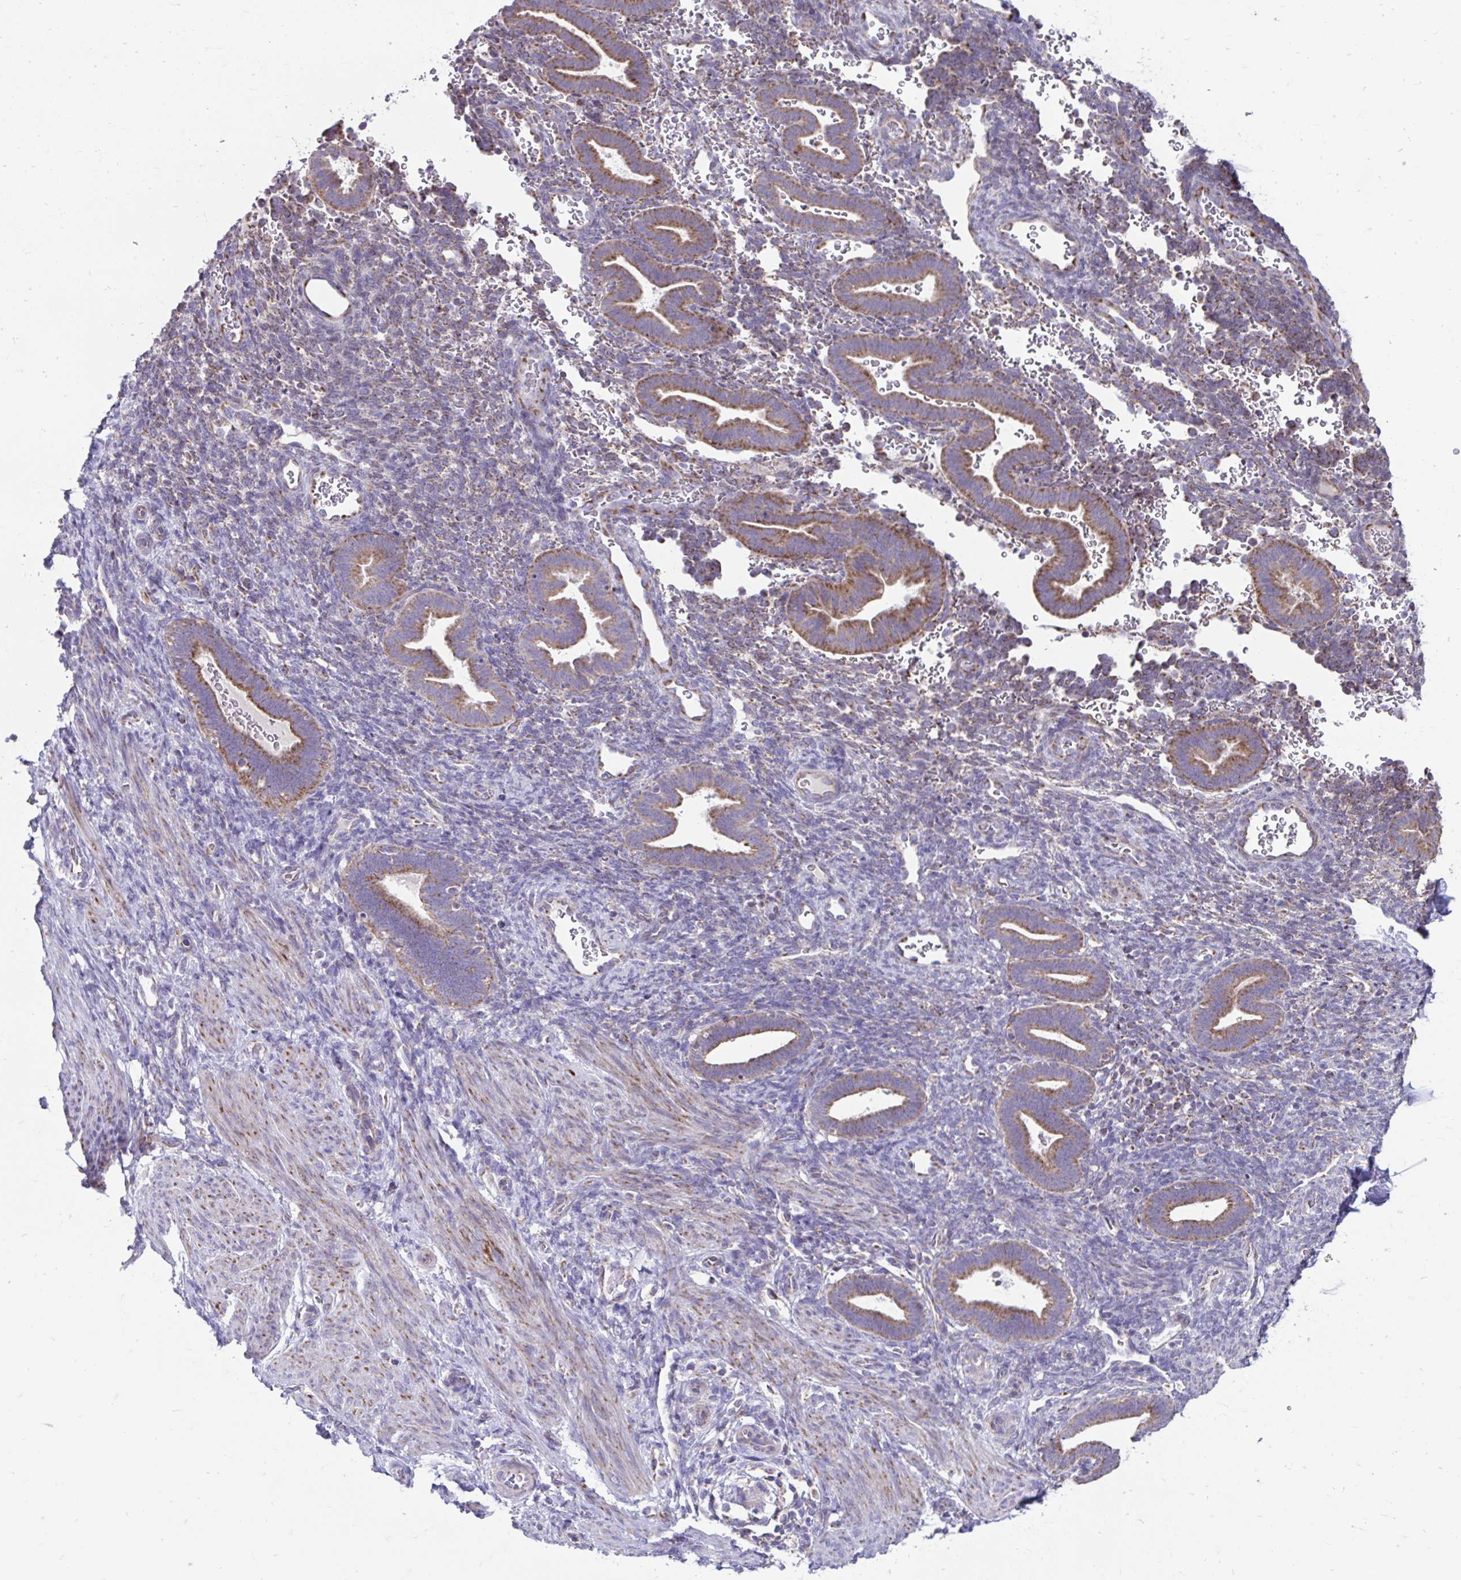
{"staining": {"intensity": "weak", "quantity": "<25%", "location": "cytoplasmic/membranous"}, "tissue": "endometrium", "cell_type": "Cells in endometrial stroma", "image_type": "normal", "snomed": [{"axis": "morphology", "description": "Normal tissue, NOS"}, {"axis": "topography", "description": "Endometrium"}], "caption": "A high-resolution photomicrograph shows IHC staining of benign endometrium, which demonstrates no significant positivity in cells in endometrial stroma.", "gene": "LINGO4", "patient": {"sex": "female", "age": 34}}